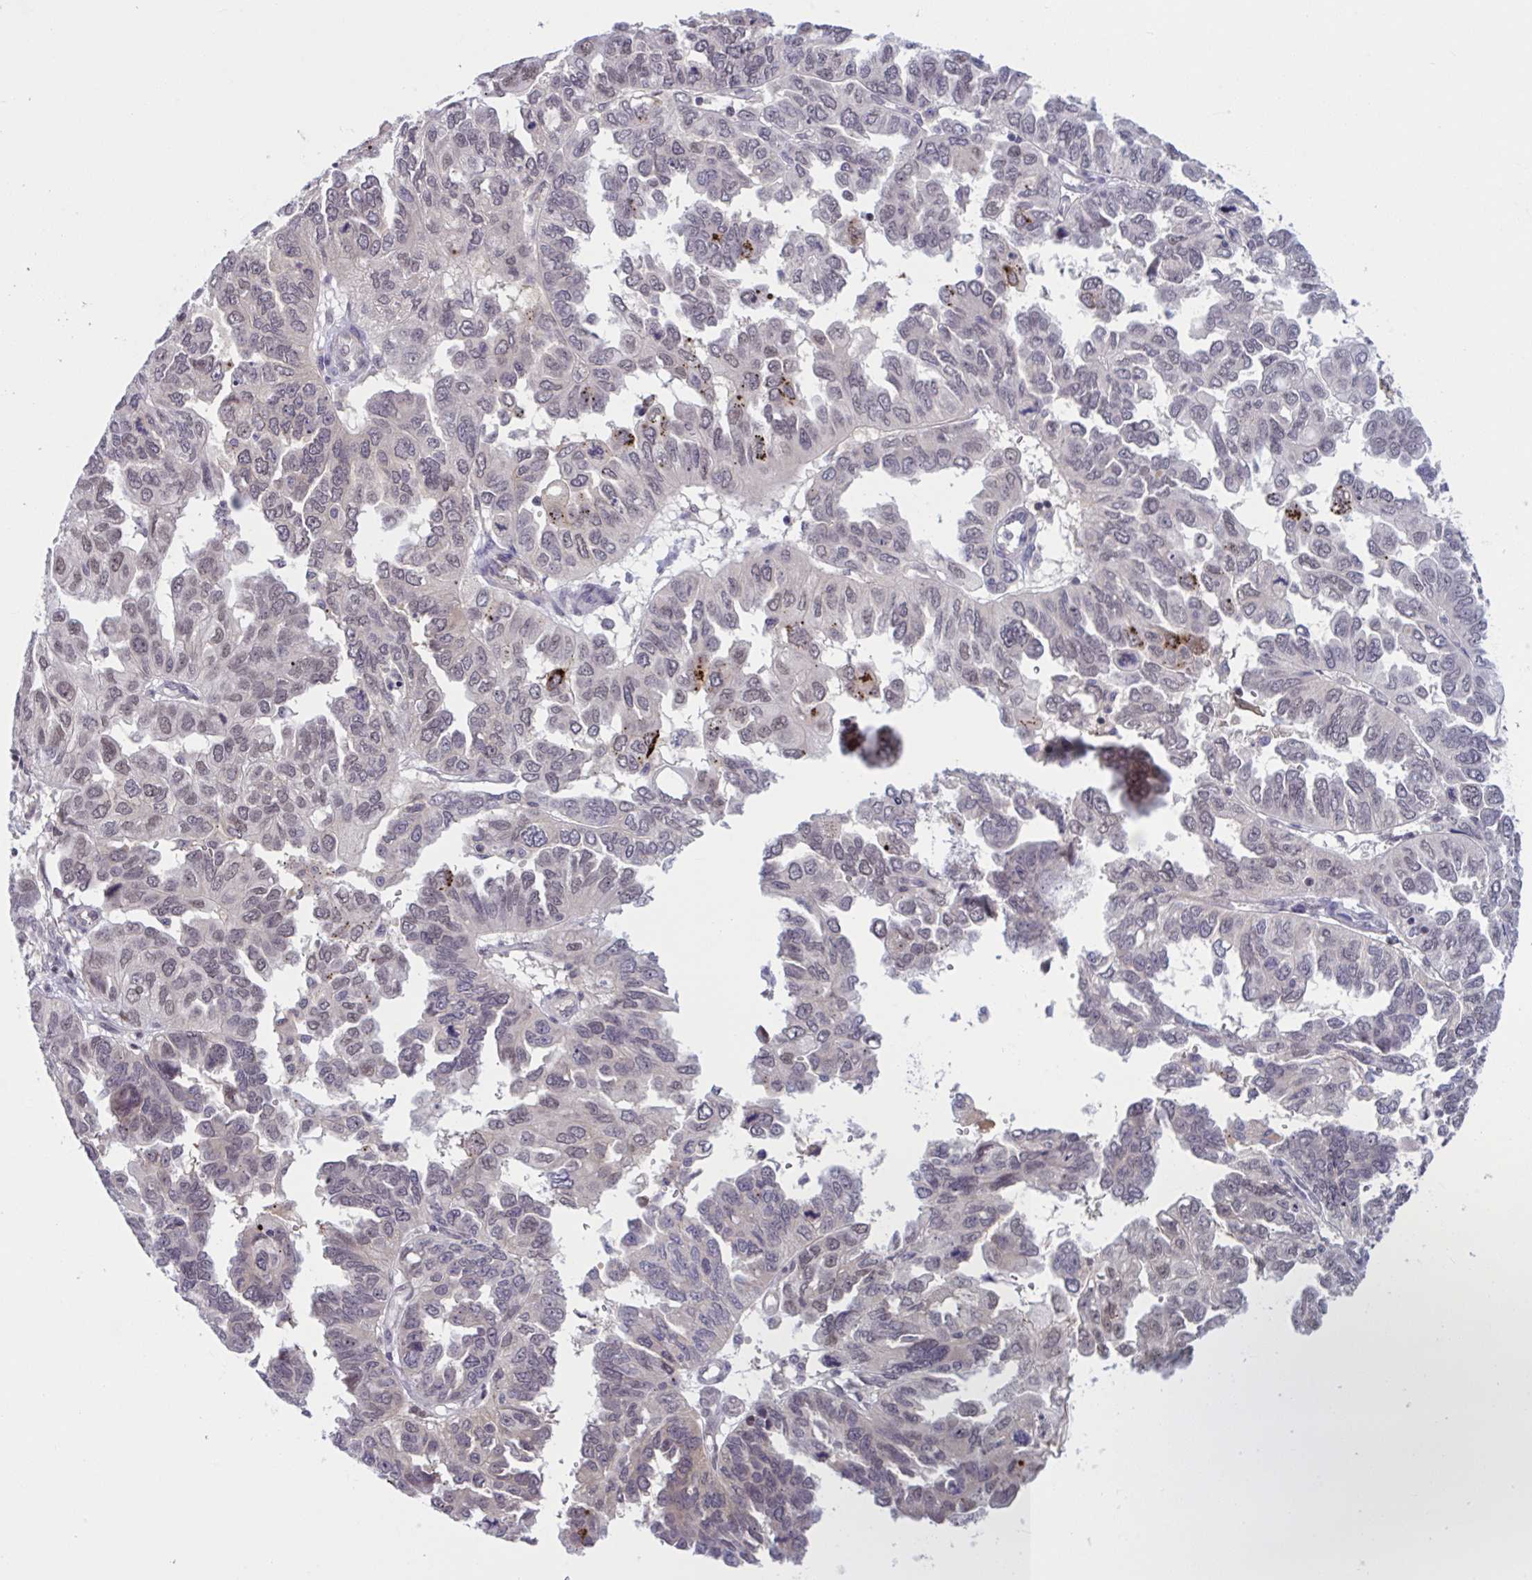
{"staining": {"intensity": "weak", "quantity": "<25%", "location": "nuclear"}, "tissue": "ovarian cancer", "cell_type": "Tumor cells", "image_type": "cancer", "snomed": [{"axis": "morphology", "description": "Cystadenocarcinoma, serous, NOS"}, {"axis": "topography", "description": "Ovary"}], "caption": "A high-resolution image shows IHC staining of ovarian serous cystadenocarcinoma, which exhibits no significant positivity in tumor cells.", "gene": "TTC7B", "patient": {"sex": "female", "age": 53}}